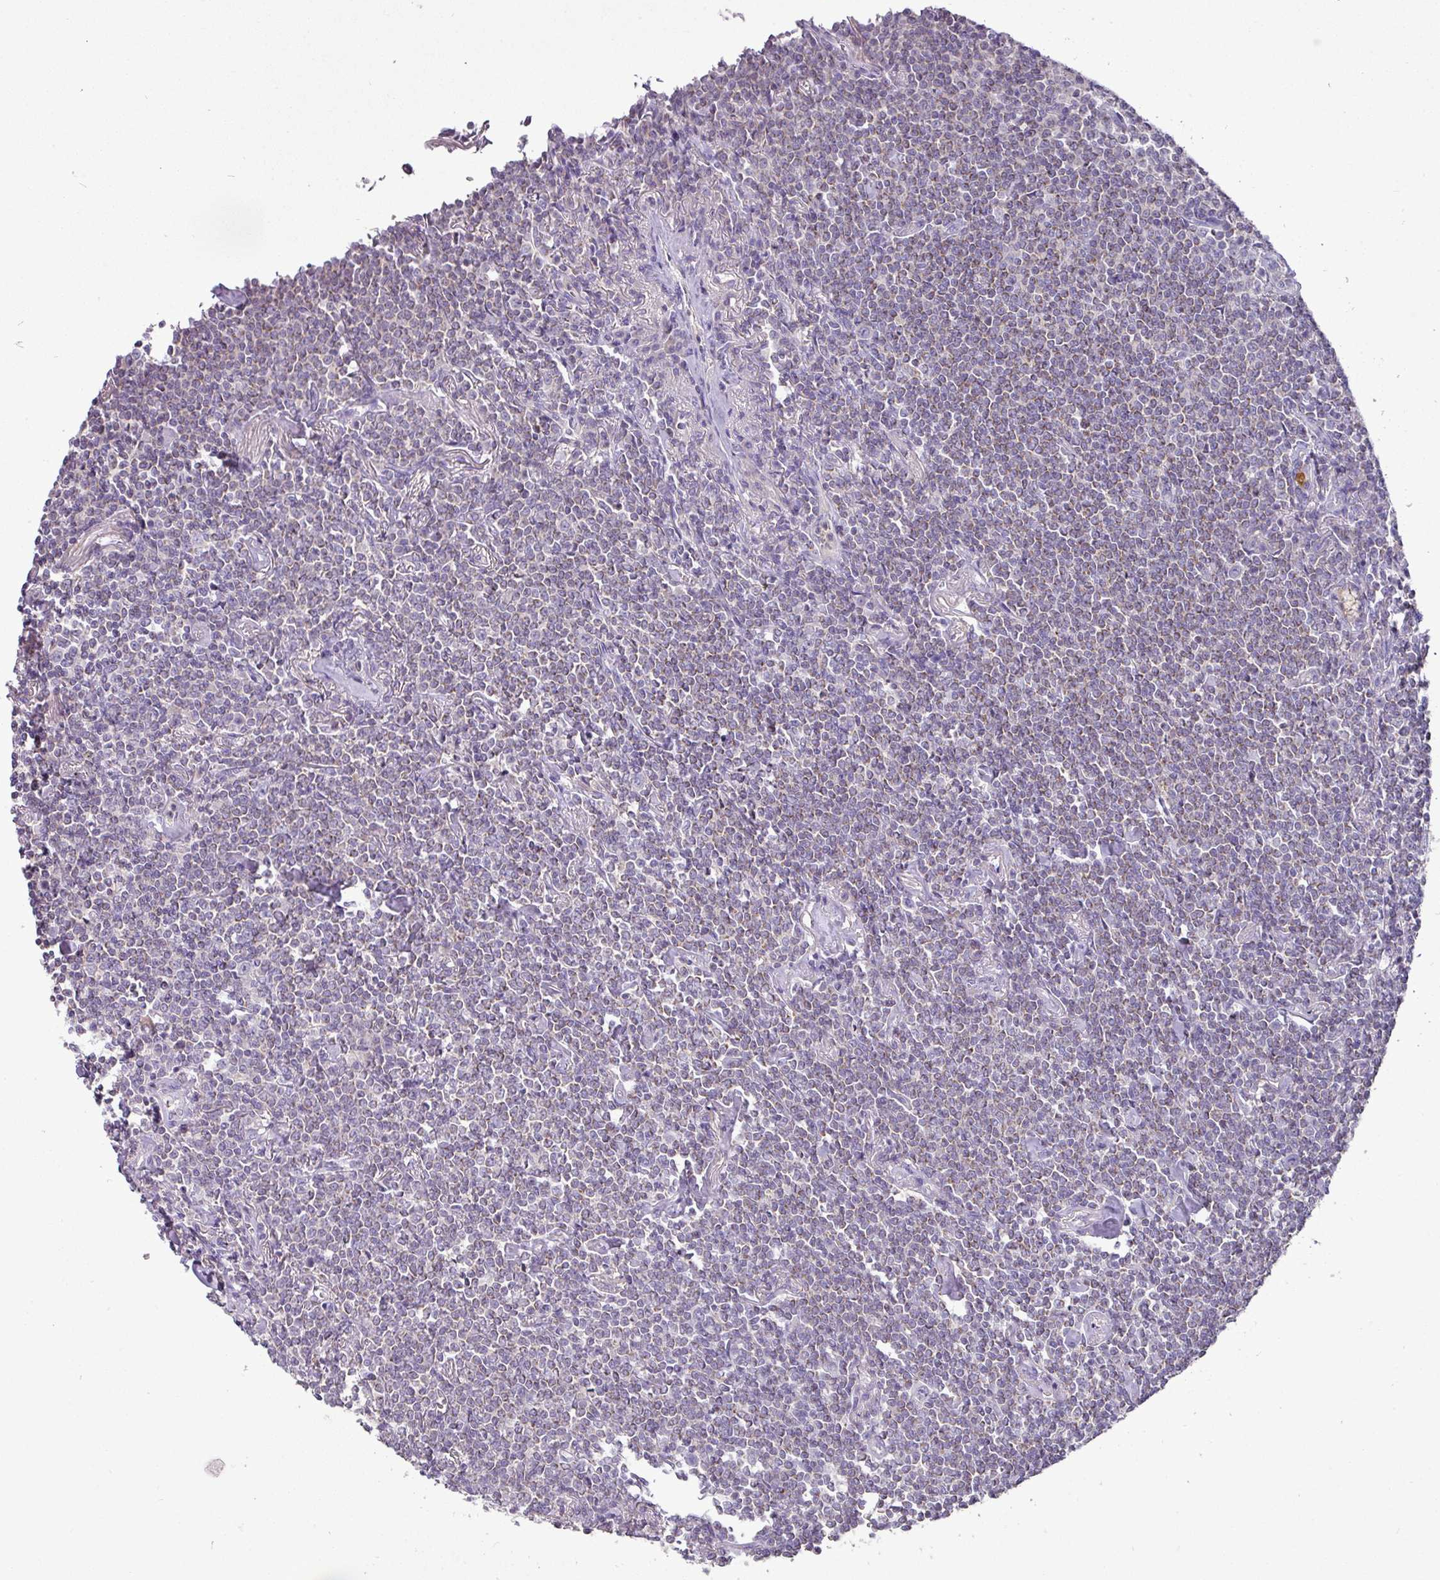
{"staining": {"intensity": "negative", "quantity": "none", "location": "none"}, "tissue": "lymphoma", "cell_type": "Tumor cells", "image_type": "cancer", "snomed": [{"axis": "morphology", "description": "Malignant lymphoma, non-Hodgkin's type, Low grade"}, {"axis": "topography", "description": "Lung"}], "caption": "The image displays no staining of tumor cells in lymphoma.", "gene": "TRAPPC1", "patient": {"sex": "female", "age": 71}}